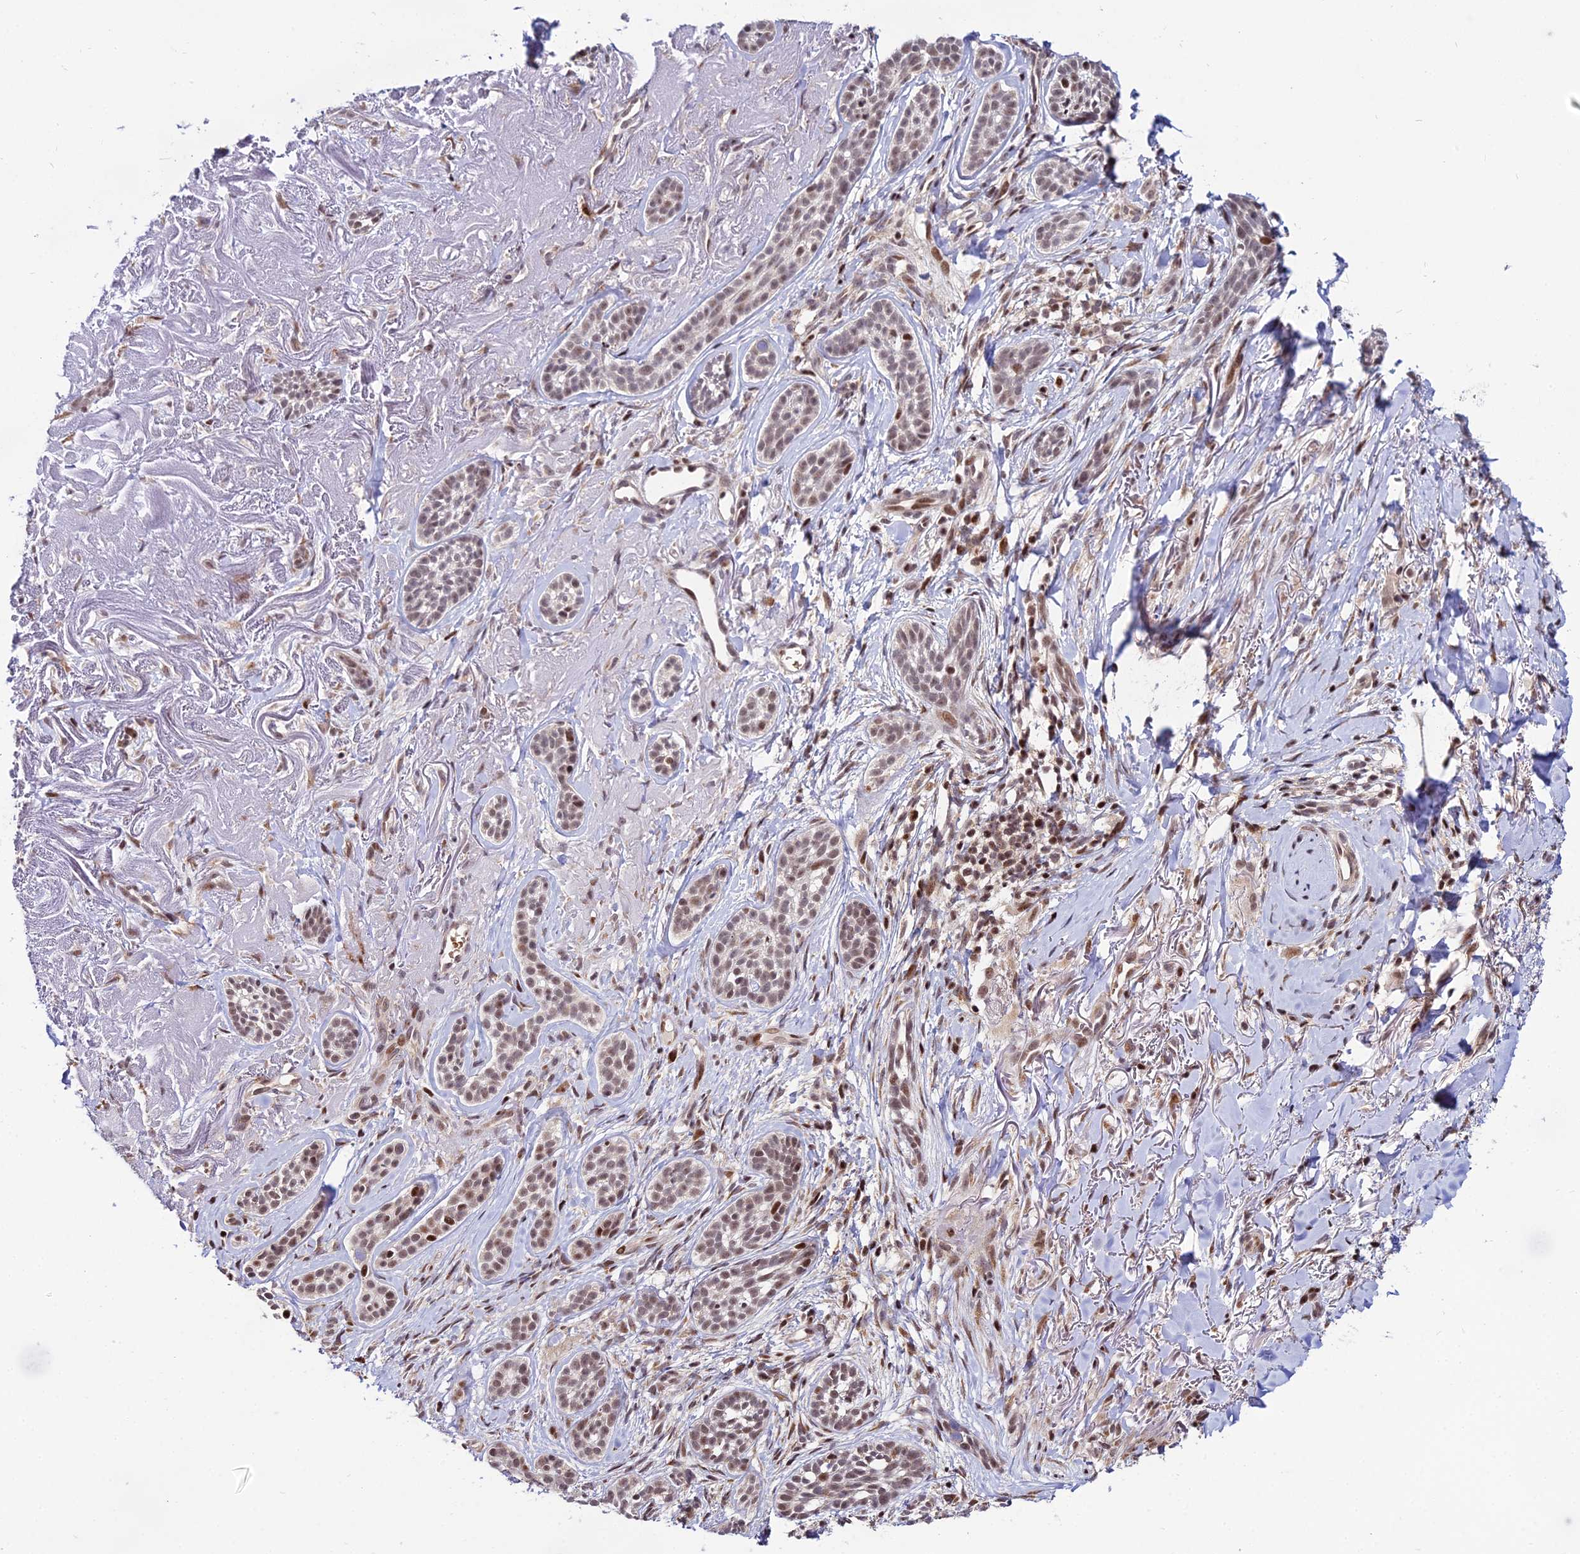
{"staining": {"intensity": "weak", "quantity": ">75%", "location": "nuclear"}, "tissue": "skin cancer", "cell_type": "Tumor cells", "image_type": "cancer", "snomed": [{"axis": "morphology", "description": "Basal cell carcinoma"}, {"axis": "topography", "description": "Skin"}], "caption": "Immunohistochemical staining of human basal cell carcinoma (skin) demonstrates weak nuclear protein positivity in approximately >75% of tumor cells.", "gene": "CIB3", "patient": {"sex": "male", "age": 71}}